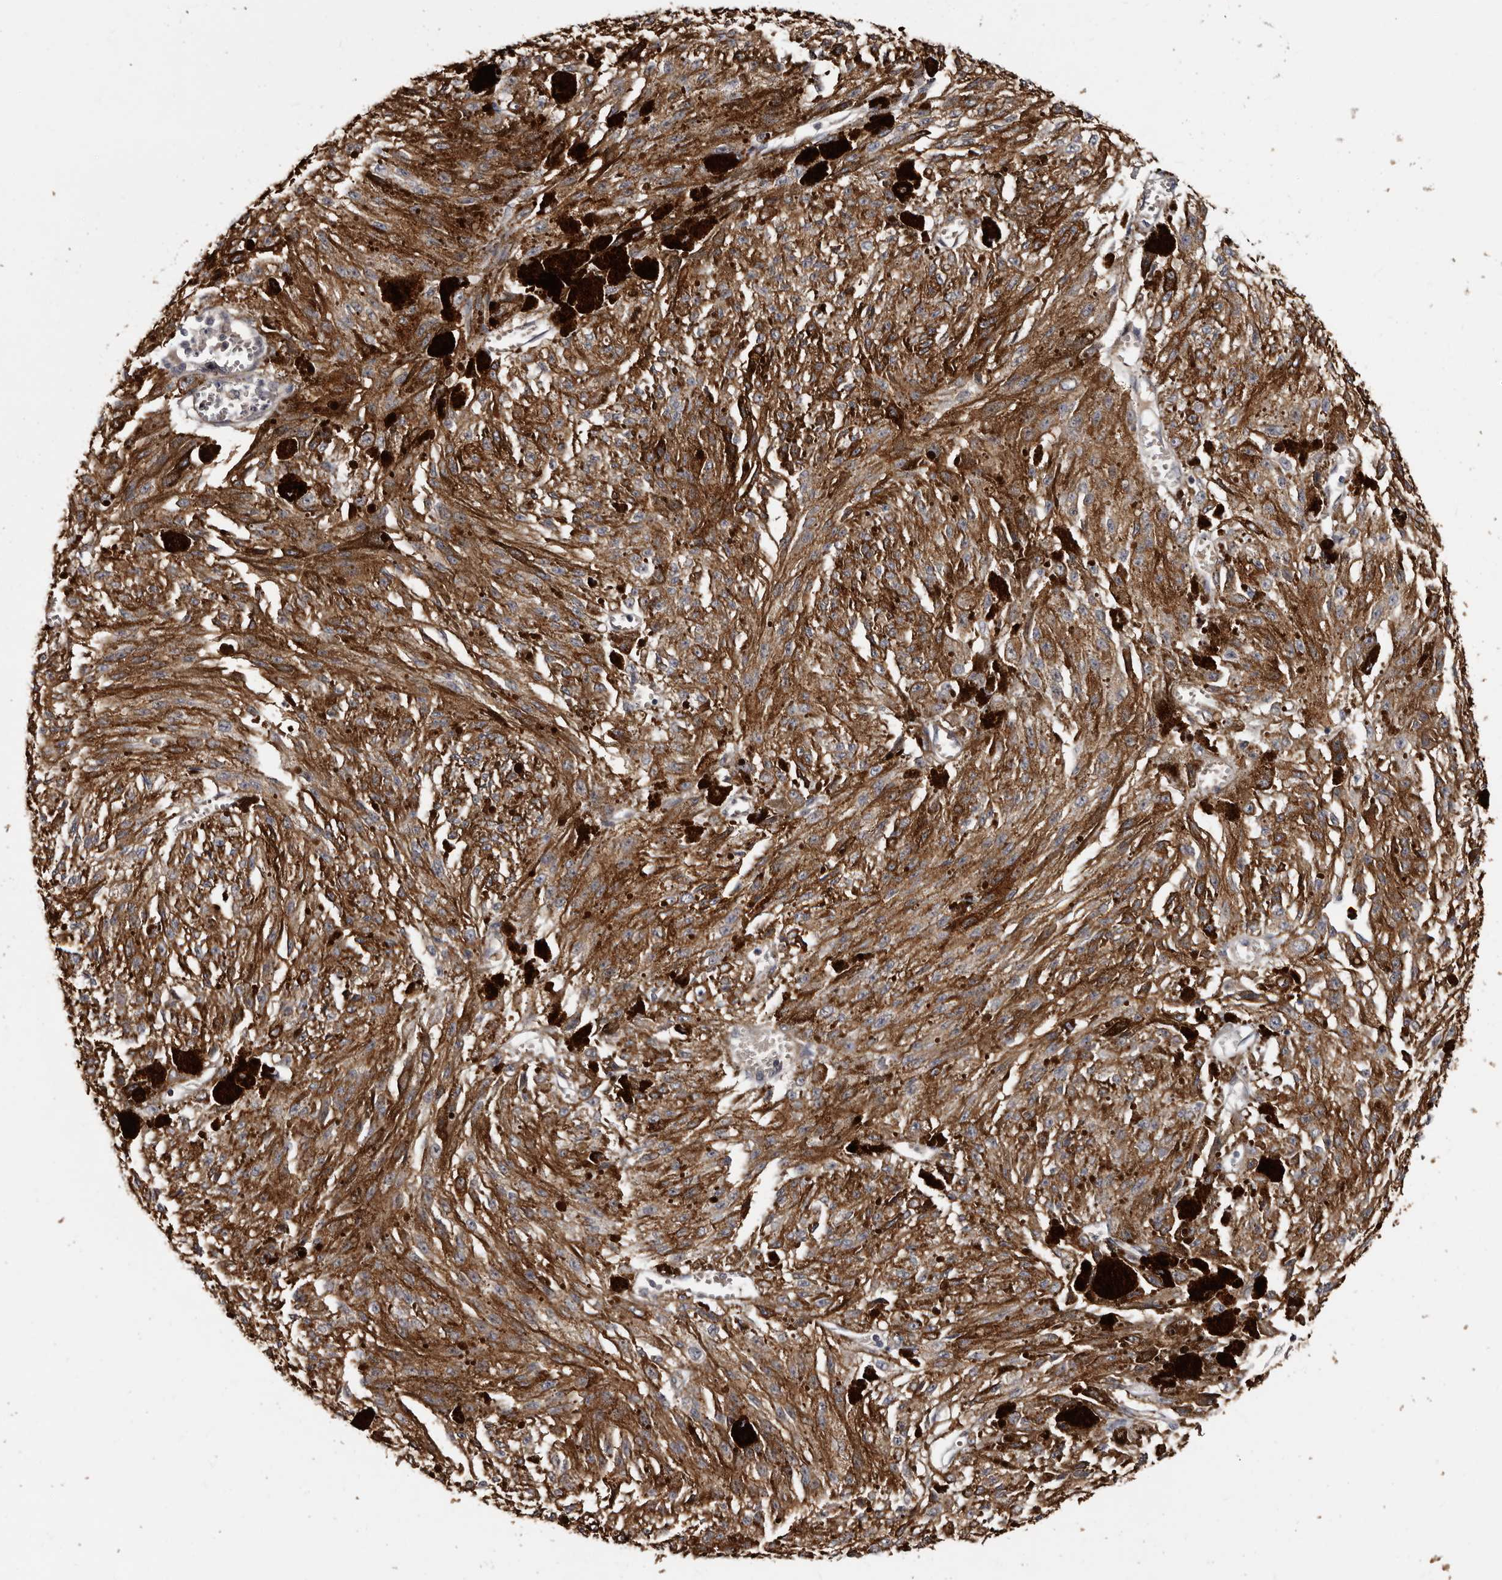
{"staining": {"intensity": "moderate", "quantity": ">75%", "location": "cytoplasmic/membranous"}, "tissue": "melanoma", "cell_type": "Tumor cells", "image_type": "cancer", "snomed": [{"axis": "morphology", "description": "Malignant melanoma, NOS"}, {"axis": "topography", "description": "Other"}], "caption": "A high-resolution photomicrograph shows immunohistochemistry (IHC) staining of melanoma, which exhibits moderate cytoplasmic/membranous staining in about >75% of tumor cells. Using DAB (brown) and hematoxylin (blue) stains, captured at high magnification using brightfield microscopy.", "gene": "TBC1D22B", "patient": {"sex": "male", "age": 79}}